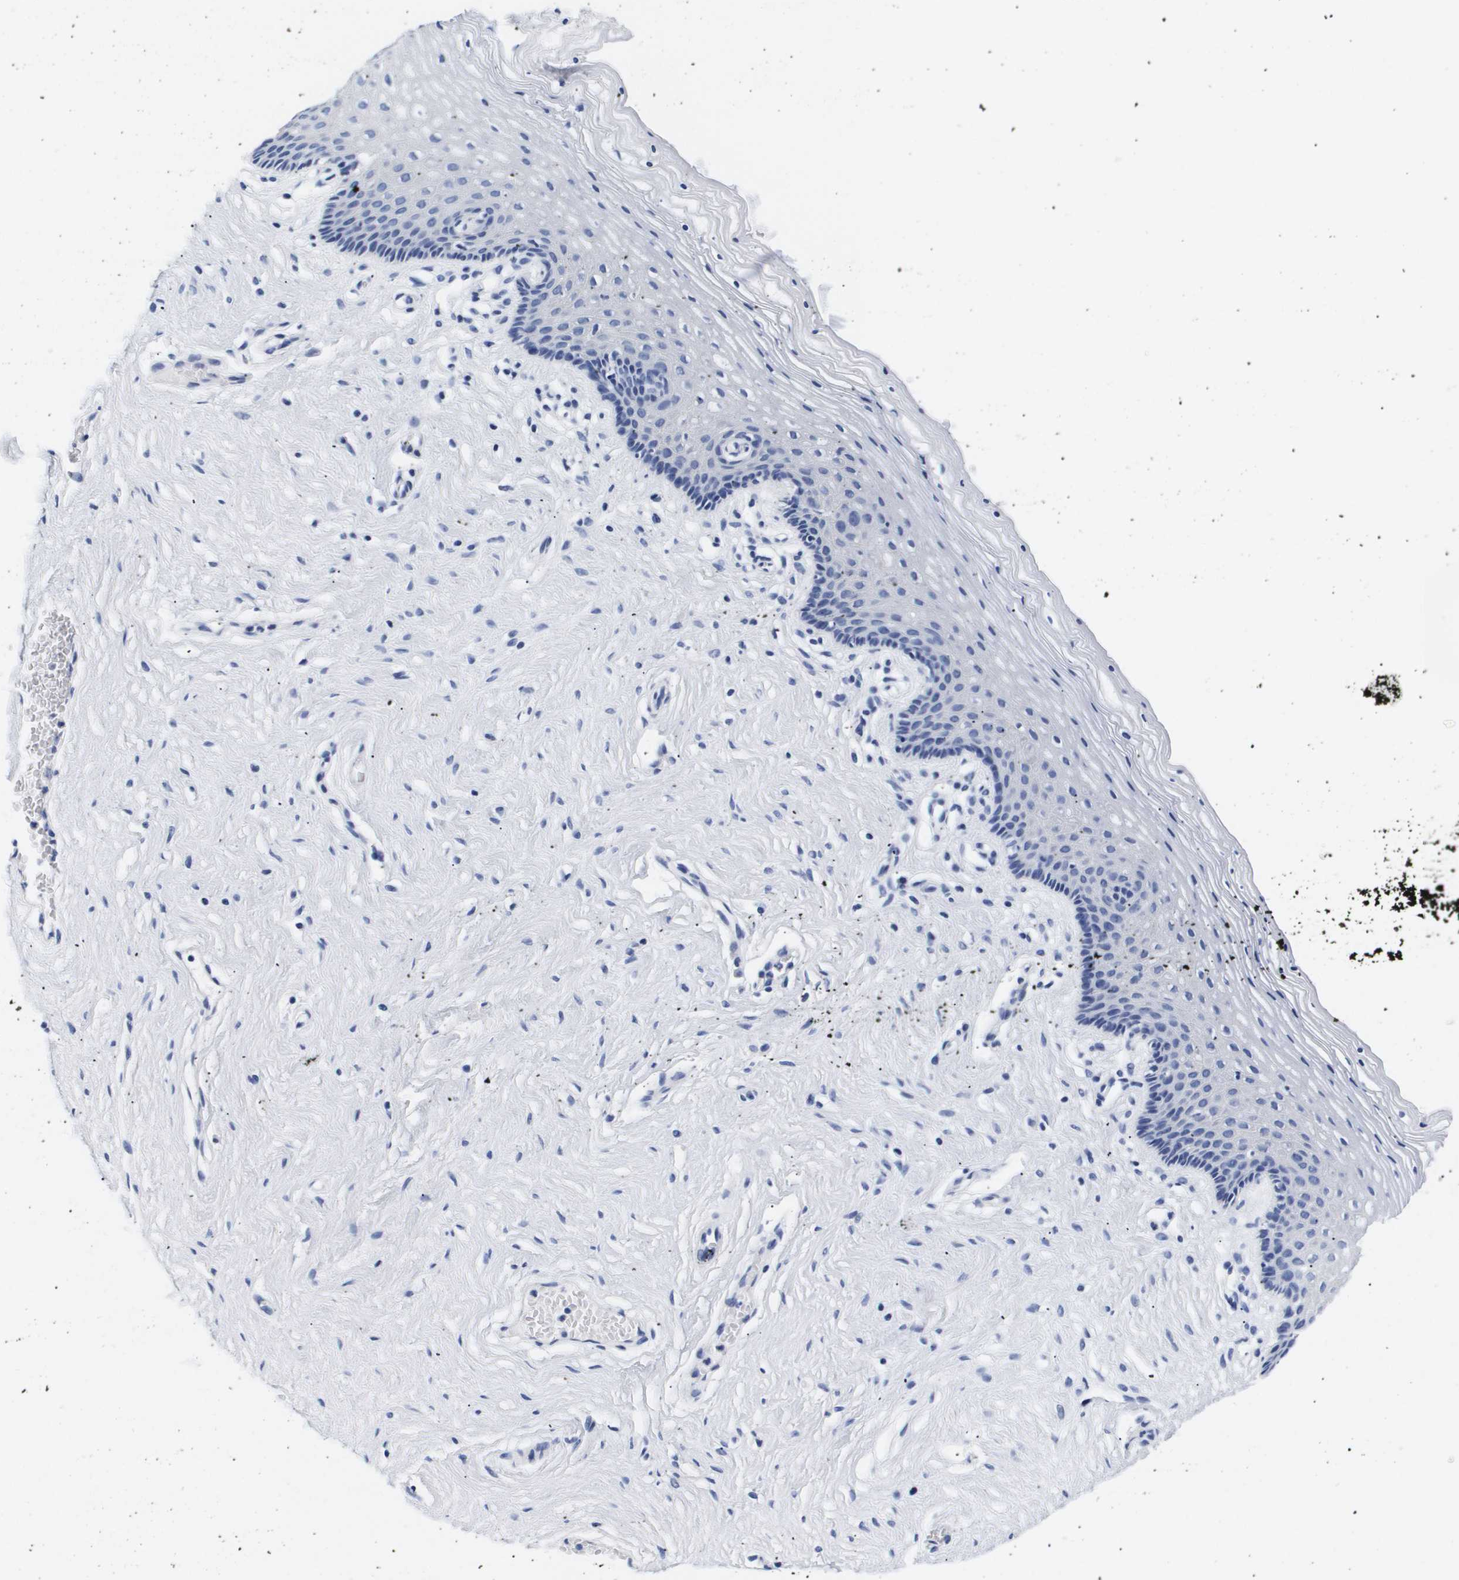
{"staining": {"intensity": "negative", "quantity": "none", "location": "none"}, "tissue": "vagina", "cell_type": "Squamous epithelial cells", "image_type": "normal", "snomed": [{"axis": "morphology", "description": "Normal tissue, NOS"}, {"axis": "topography", "description": "Vagina"}], "caption": "Immunohistochemistry micrograph of benign vagina: human vagina stained with DAB (3,3'-diaminobenzidine) shows no significant protein expression in squamous epithelial cells. (DAB (3,3'-diaminobenzidine) immunohistochemistry, high magnification).", "gene": "ATP6V0A4", "patient": {"sex": "female", "age": 32}}